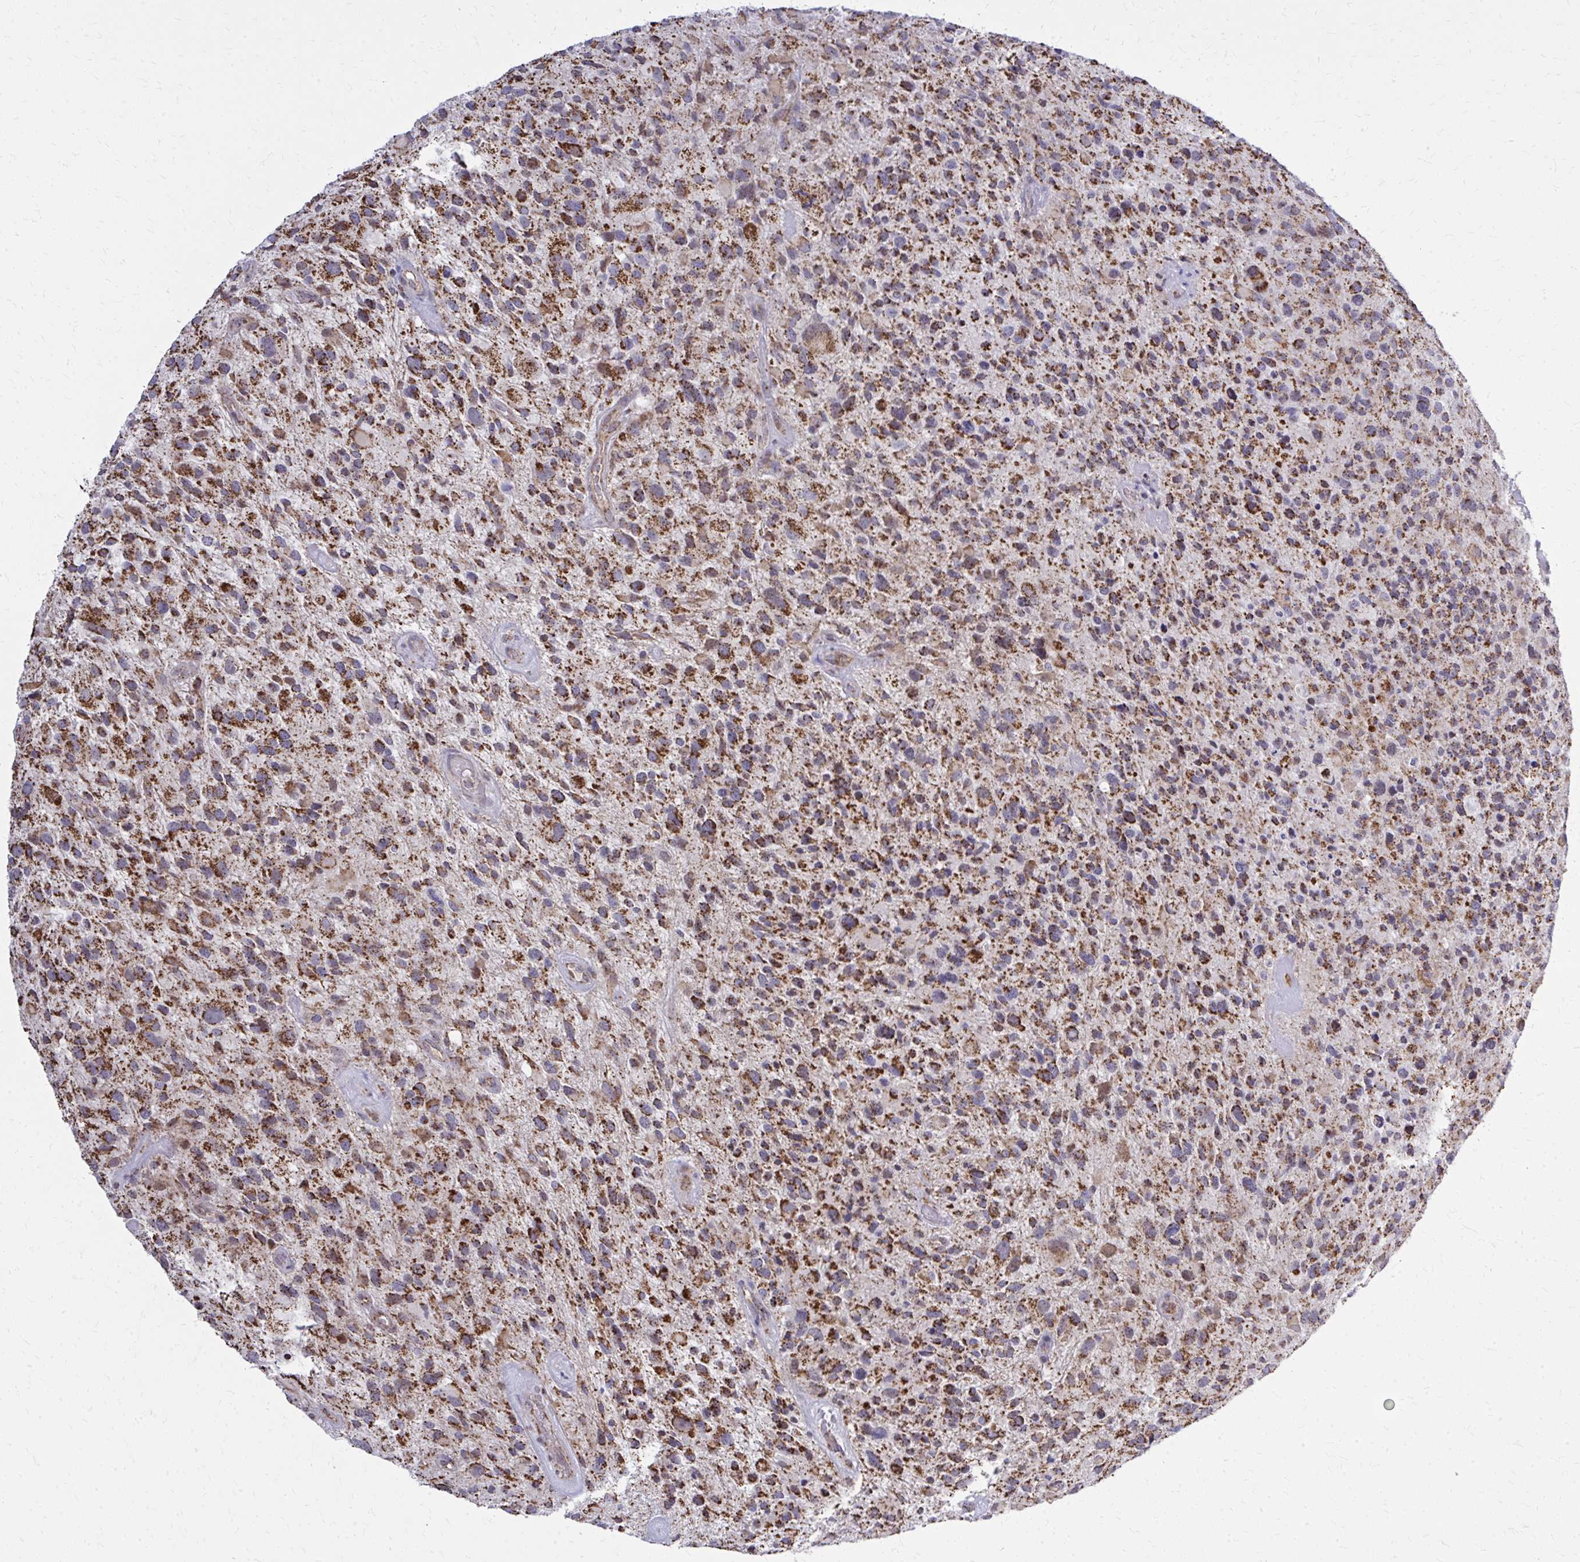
{"staining": {"intensity": "strong", "quantity": ">75%", "location": "cytoplasmic/membranous"}, "tissue": "glioma", "cell_type": "Tumor cells", "image_type": "cancer", "snomed": [{"axis": "morphology", "description": "Glioma, malignant, High grade"}, {"axis": "topography", "description": "Brain"}], "caption": "Malignant glioma (high-grade) was stained to show a protein in brown. There is high levels of strong cytoplasmic/membranous expression in about >75% of tumor cells. The staining is performed using DAB brown chromogen to label protein expression. The nuclei are counter-stained blue using hematoxylin.", "gene": "ZNF362", "patient": {"sex": "female", "age": 67}}